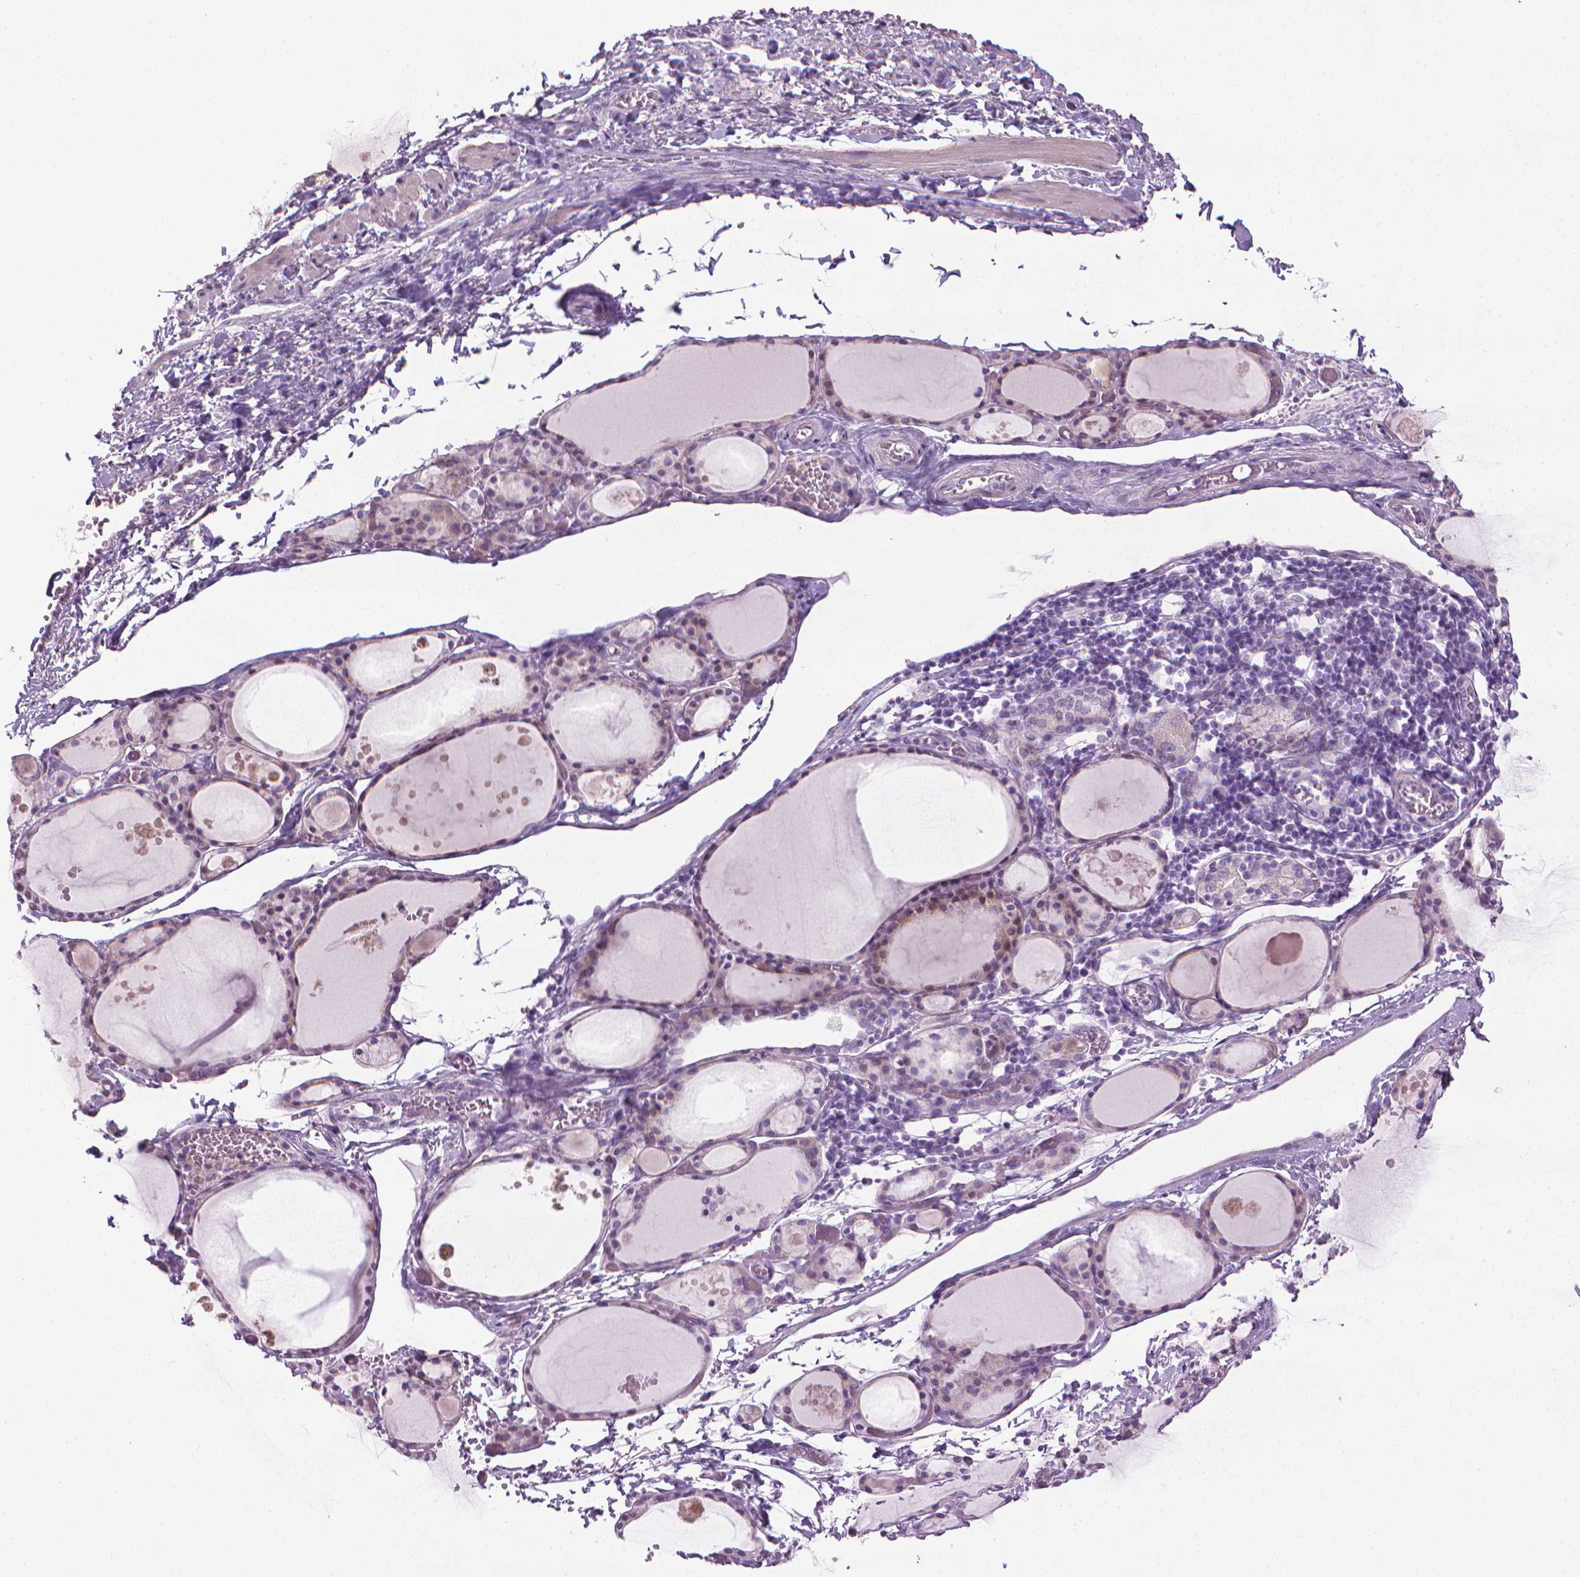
{"staining": {"intensity": "weak", "quantity": "25%-75%", "location": "cytoplasmic/membranous"}, "tissue": "thyroid gland", "cell_type": "Glandular cells", "image_type": "normal", "snomed": [{"axis": "morphology", "description": "Normal tissue, NOS"}, {"axis": "topography", "description": "Thyroid gland"}], "caption": "Immunohistochemistry (IHC) micrograph of unremarkable human thyroid gland stained for a protein (brown), which reveals low levels of weak cytoplasmic/membranous expression in approximately 25%-75% of glandular cells.", "gene": "DNAI7", "patient": {"sex": "male", "age": 68}}